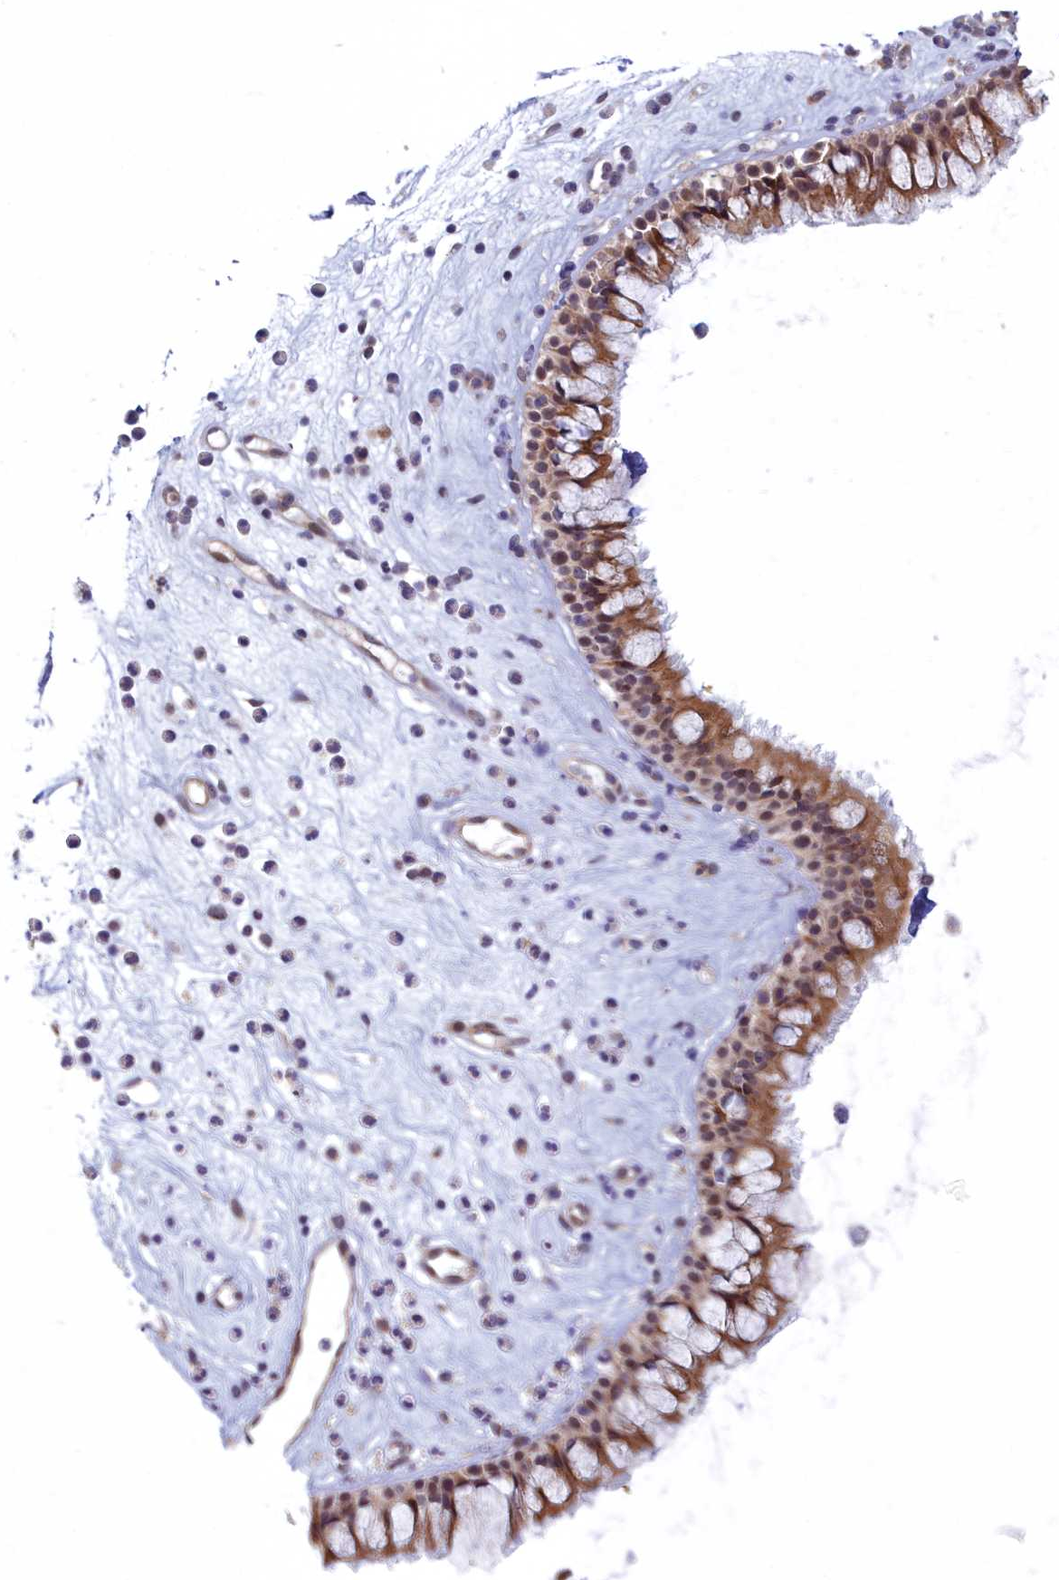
{"staining": {"intensity": "moderate", "quantity": ">75%", "location": "cytoplasmic/membranous"}, "tissue": "nasopharynx", "cell_type": "Respiratory epithelial cells", "image_type": "normal", "snomed": [{"axis": "morphology", "description": "Normal tissue, NOS"}, {"axis": "morphology", "description": "Inflammation, NOS"}, {"axis": "topography", "description": "Nasopharynx"}], "caption": "A brown stain shows moderate cytoplasmic/membranous positivity of a protein in respiratory epithelial cells of benign human nasopharynx. The staining was performed using DAB (3,3'-diaminobenzidine), with brown indicating positive protein expression. Nuclei are stained blue with hematoxylin.", "gene": "MAK16", "patient": {"sex": "male", "age": 29}}